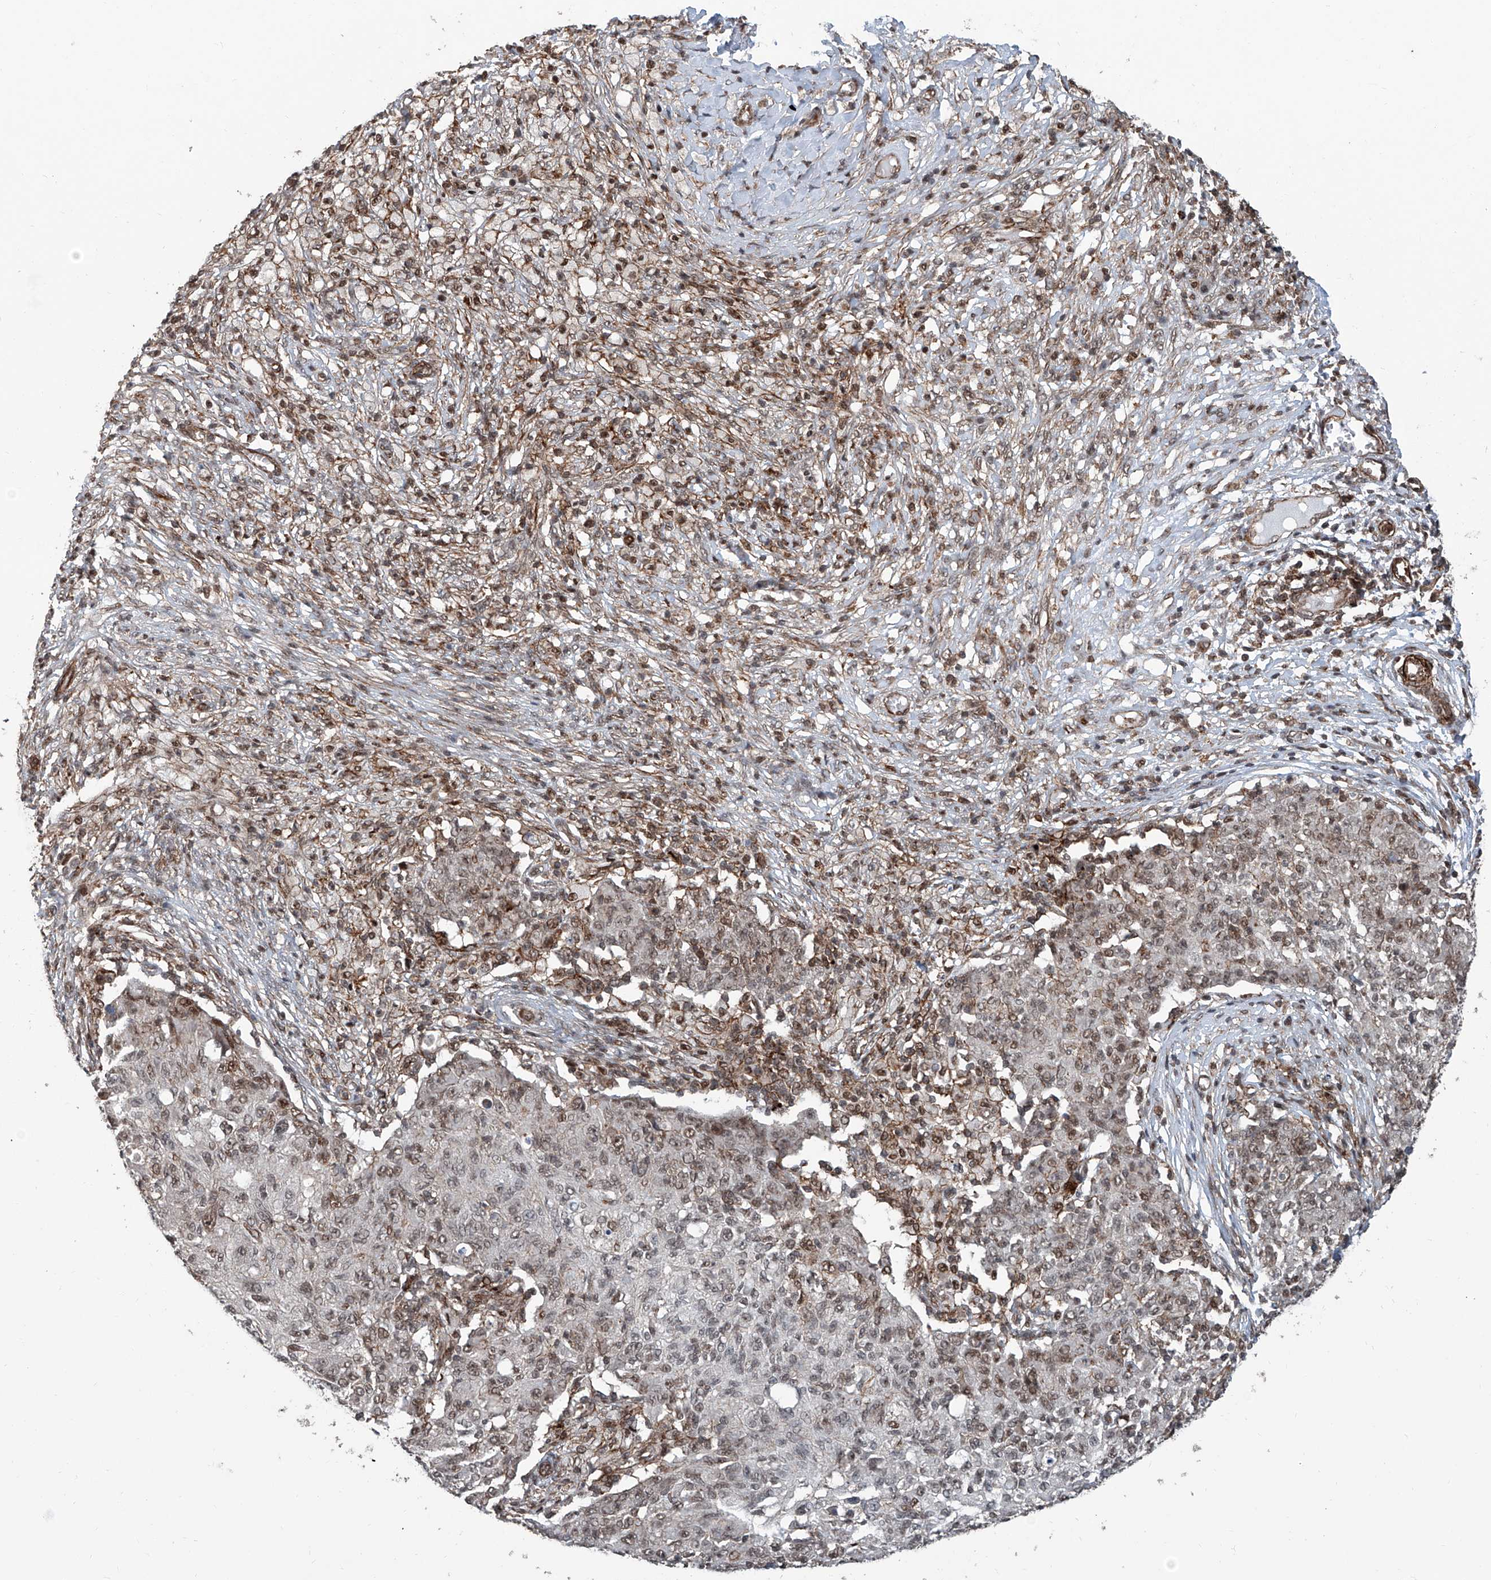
{"staining": {"intensity": "weak", "quantity": "<25%", "location": "nuclear"}, "tissue": "ovarian cancer", "cell_type": "Tumor cells", "image_type": "cancer", "snomed": [{"axis": "morphology", "description": "Carcinoma, endometroid"}, {"axis": "topography", "description": "Ovary"}], "caption": "A photomicrograph of ovarian endometroid carcinoma stained for a protein shows no brown staining in tumor cells.", "gene": "SDE2", "patient": {"sex": "female", "age": 42}}